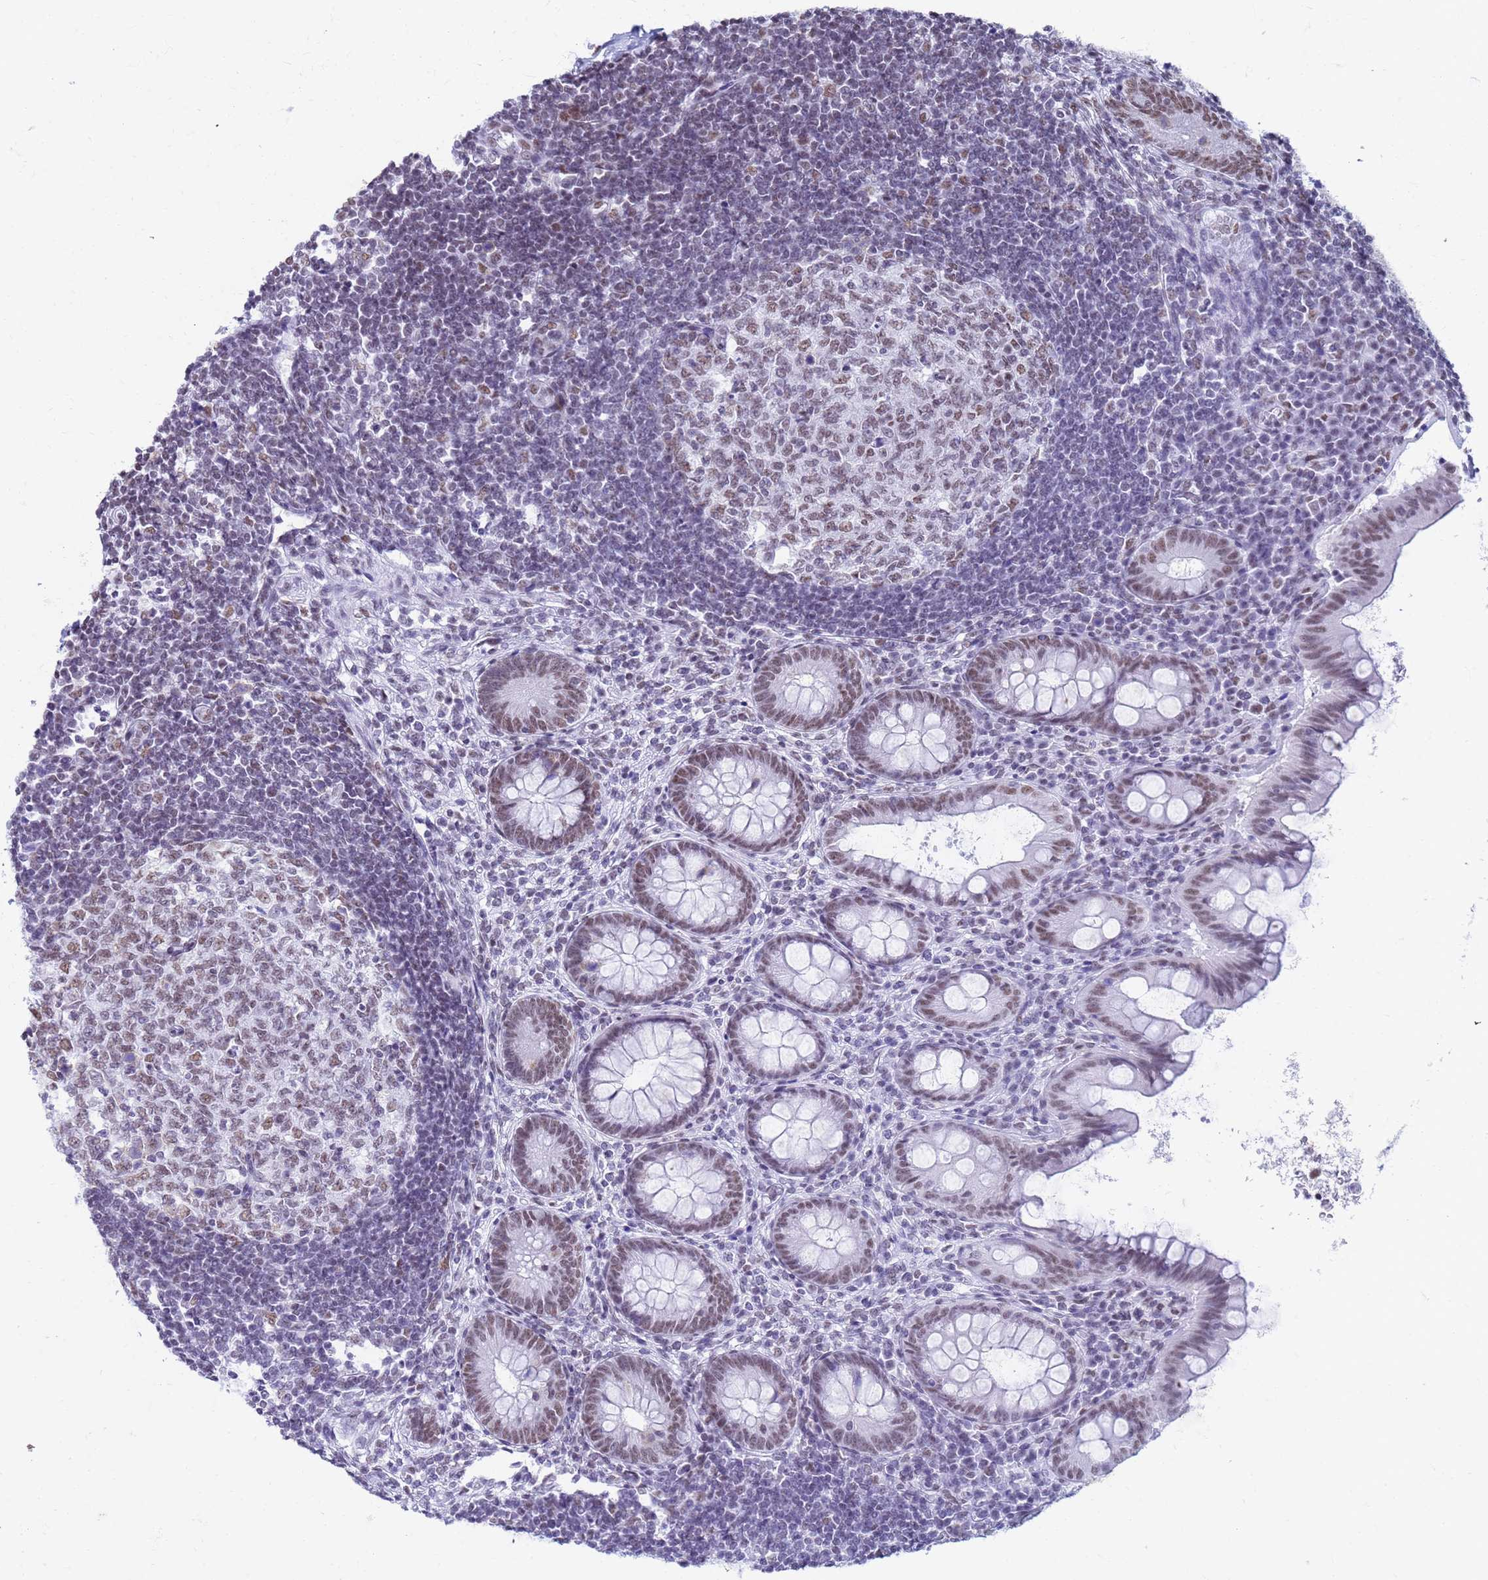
{"staining": {"intensity": "moderate", "quantity": ">75%", "location": "nuclear"}, "tissue": "appendix", "cell_type": "Glandular cells", "image_type": "normal", "snomed": [{"axis": "morphology", "description": "Normal tissue, NOS"}, {"axis": "topography", "description": "Appendix"}], "caption": "Immunohistochemistry (IHC) histopathology image of benign human appendix stained for a protein (brown), which reveals medium levels of moderate nuclear staining in about >75% of glandular cells.", "gene": "FAM170B", "patient": {"sex": "female", "age": 33}}